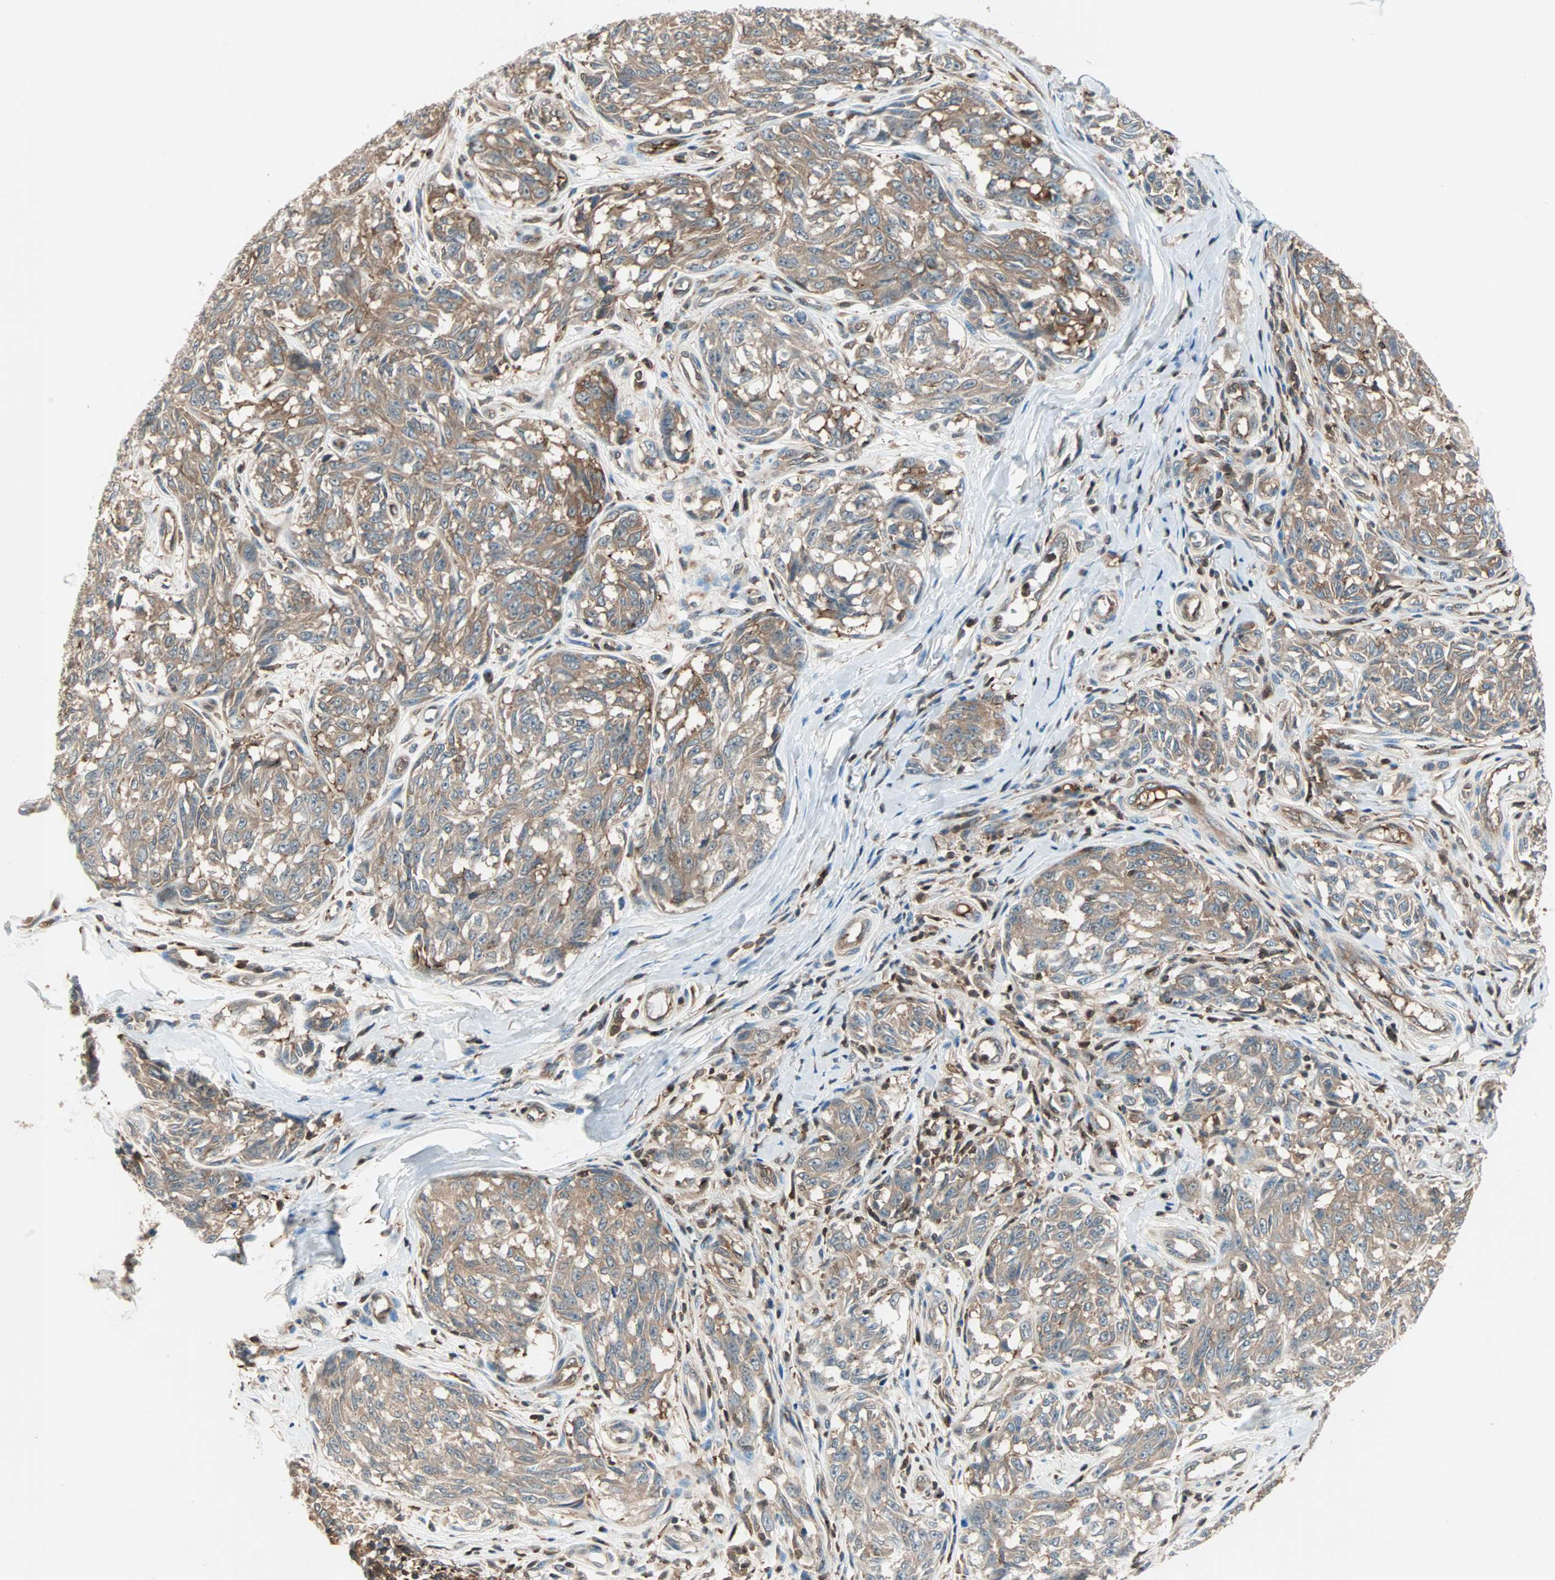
{"staining": {"intensity": "moderate", "quantity": ">75%", "location": "cytoplasmic/membranous"}, "tissue": "melanoma", "cell_type": "Tumor cells", "image_type": "cancer", "snomed": [{"axis": "morphology", "description": "Malignant melanoma, NOS"}, {"axis": "topography", "description": "Skin"}], "caption": "IHC photomicrograph of human melanoma stained for a protein (brown), which shows medium levels of moderate cytoplasmic/membranous expression in about >75% of tumor cells.", "gene": "TEC", "patient": {"sex": "female", "age": 64}}